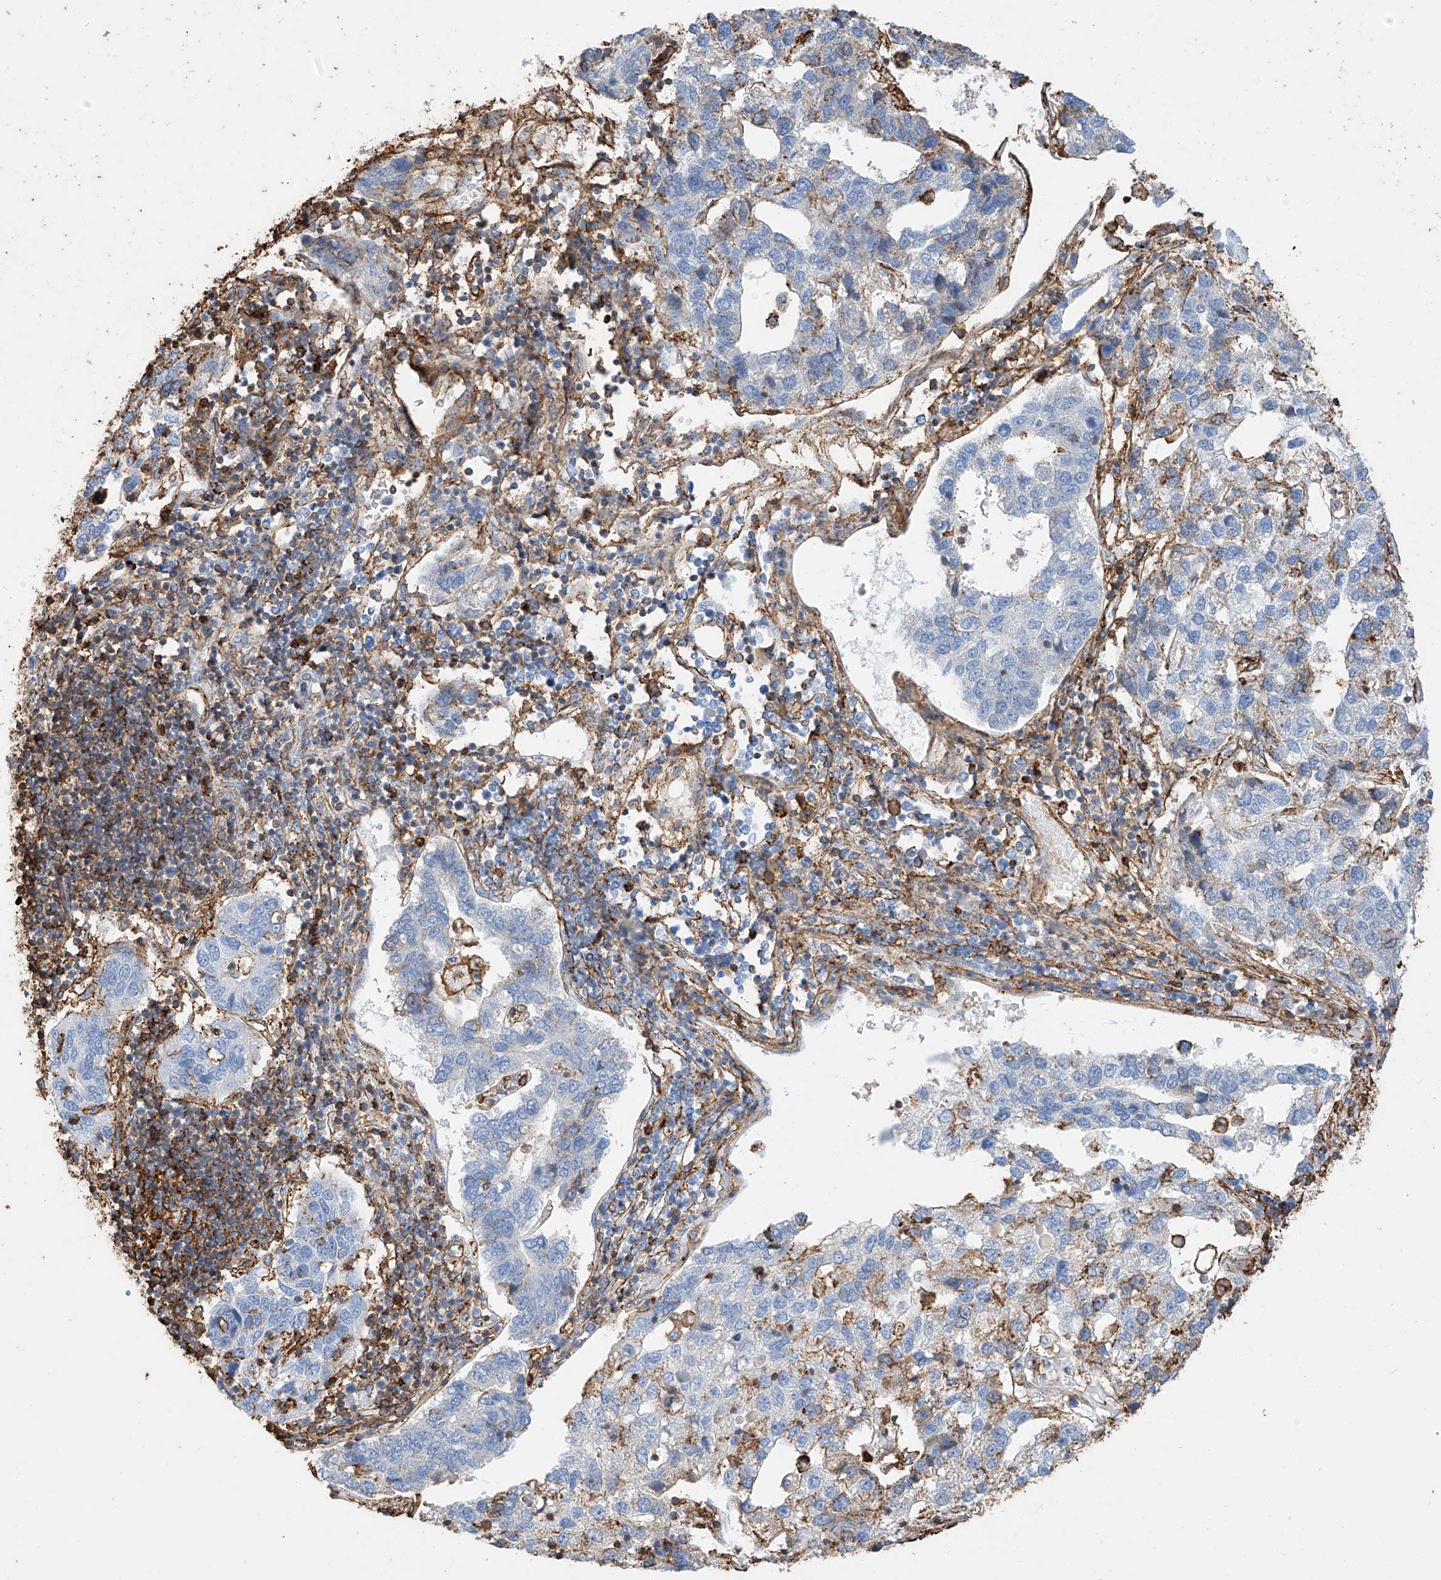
{"staining": {"intensity": "strong", "quantity": "<25%", "location": "cytoplasmic/membranous"}, "tissue": "pancreatic cancer", "cell_type": "Tumor cells", "image_type": "cancer", "snomed": [{"axis": "morphology", "description": "Adenocarcinoma, NOS"}, {"axis": "topography", "description": "Pancreas"}], "caption": "Tumor cells reveal strong cytoplasmic/membranous staining in about <25% of cells in pancreatic cancer.", "gene": "WFS1", "patient": {"sex": "female", "age": 61}}